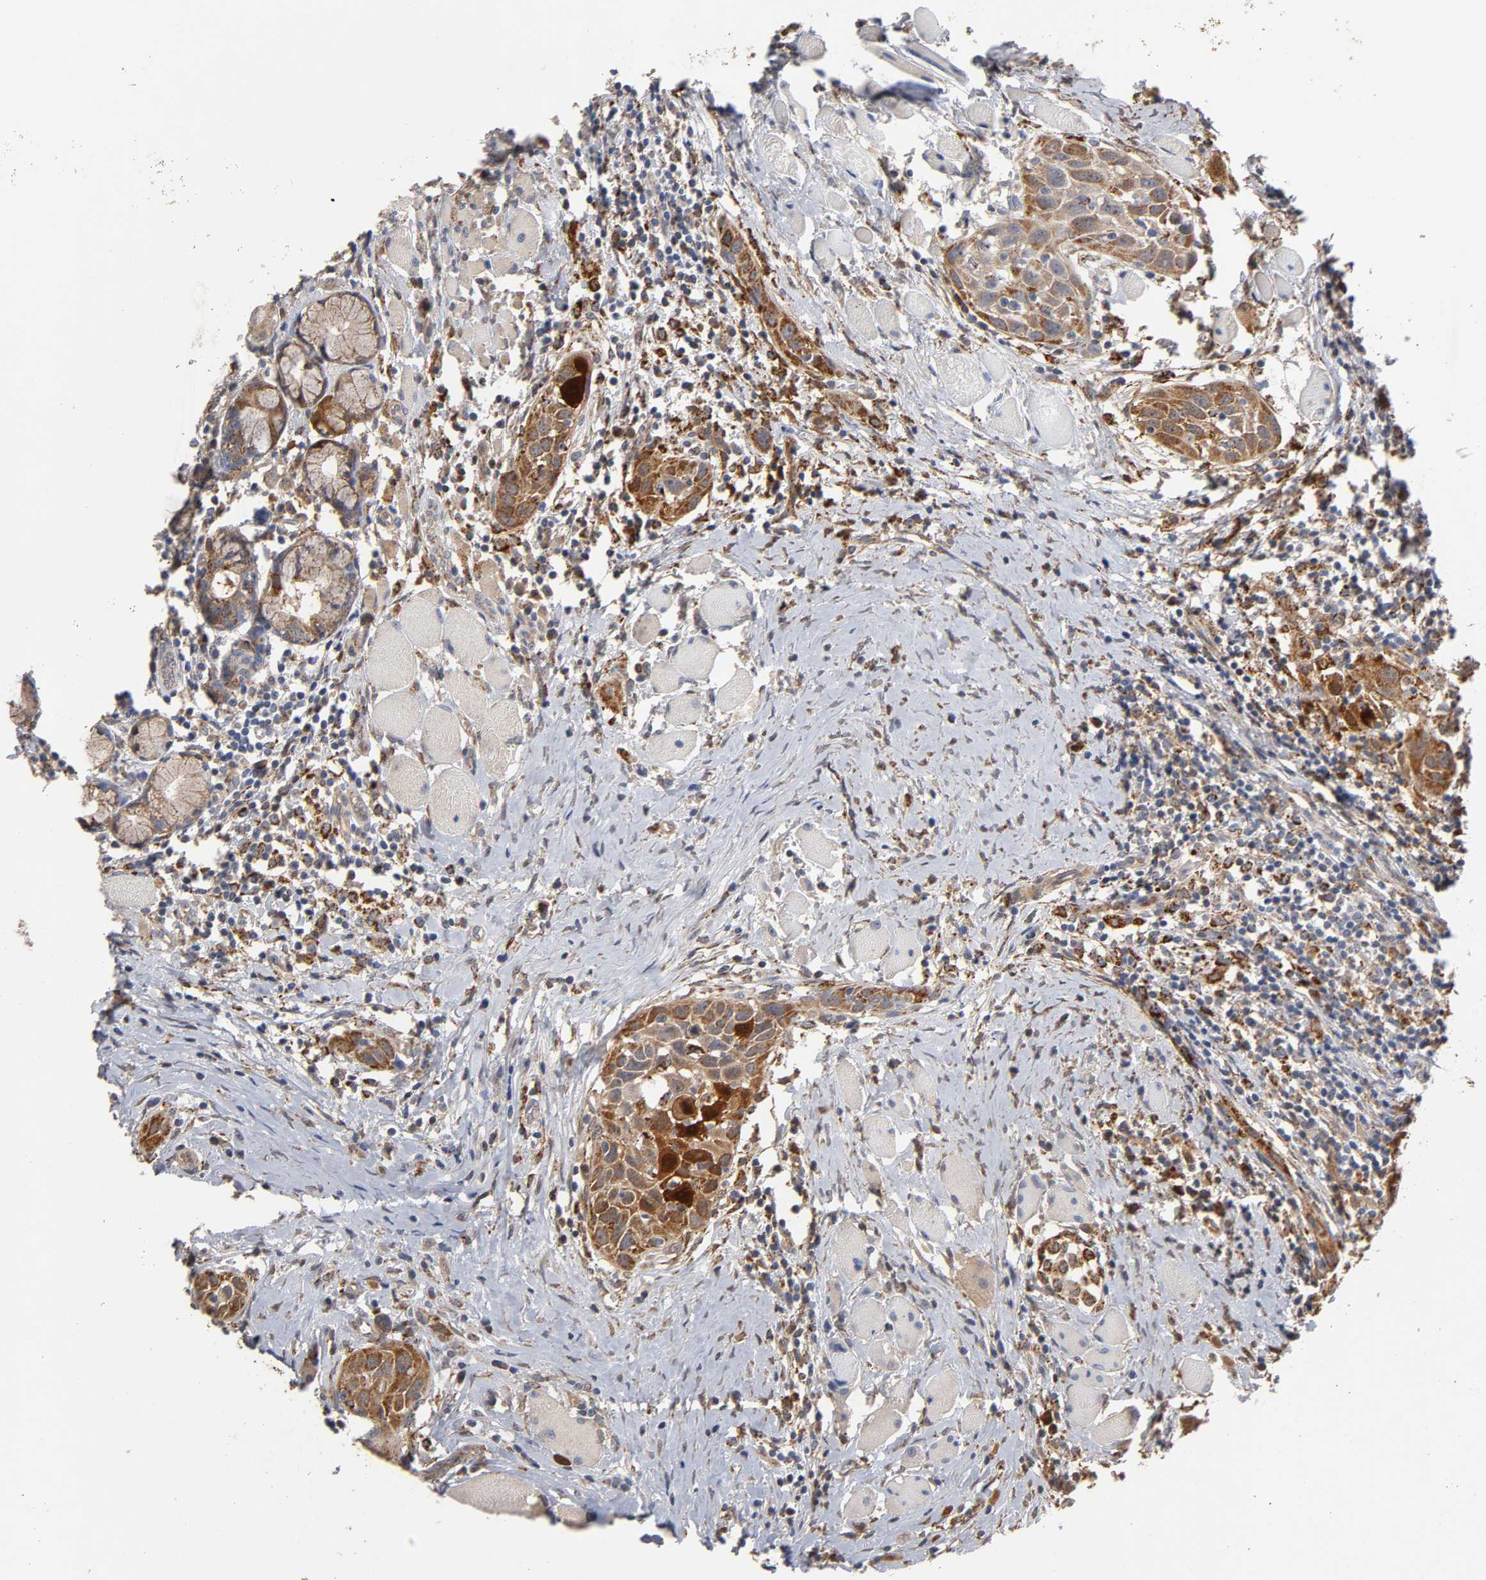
{"staining": {"intensity": "moderate", "quantity": ">75%", "location": "cytoplasmic/membranous"}, "tissue": "head and neck cancer", "cell_type": "Tumor cells", "image_type": "cancer", "snomed": [{"axis": "morphology", "description": "Squamous cell carcinoma, NOS"}, {"axis": "topography", "description": "Oral tissue"}, {"axis": "topography", "description": "Head-Neck"}], "caption": "IHC photomicrograph of human head and neck squamous cell carcinoma stained for a protein (brown), which exhibits medium levels of moderate cytoplasmic/membranous expression in approximately >75% of tumor cells.", "gene": "ISG15", "patient": {"sex": "female", "age": 50}}